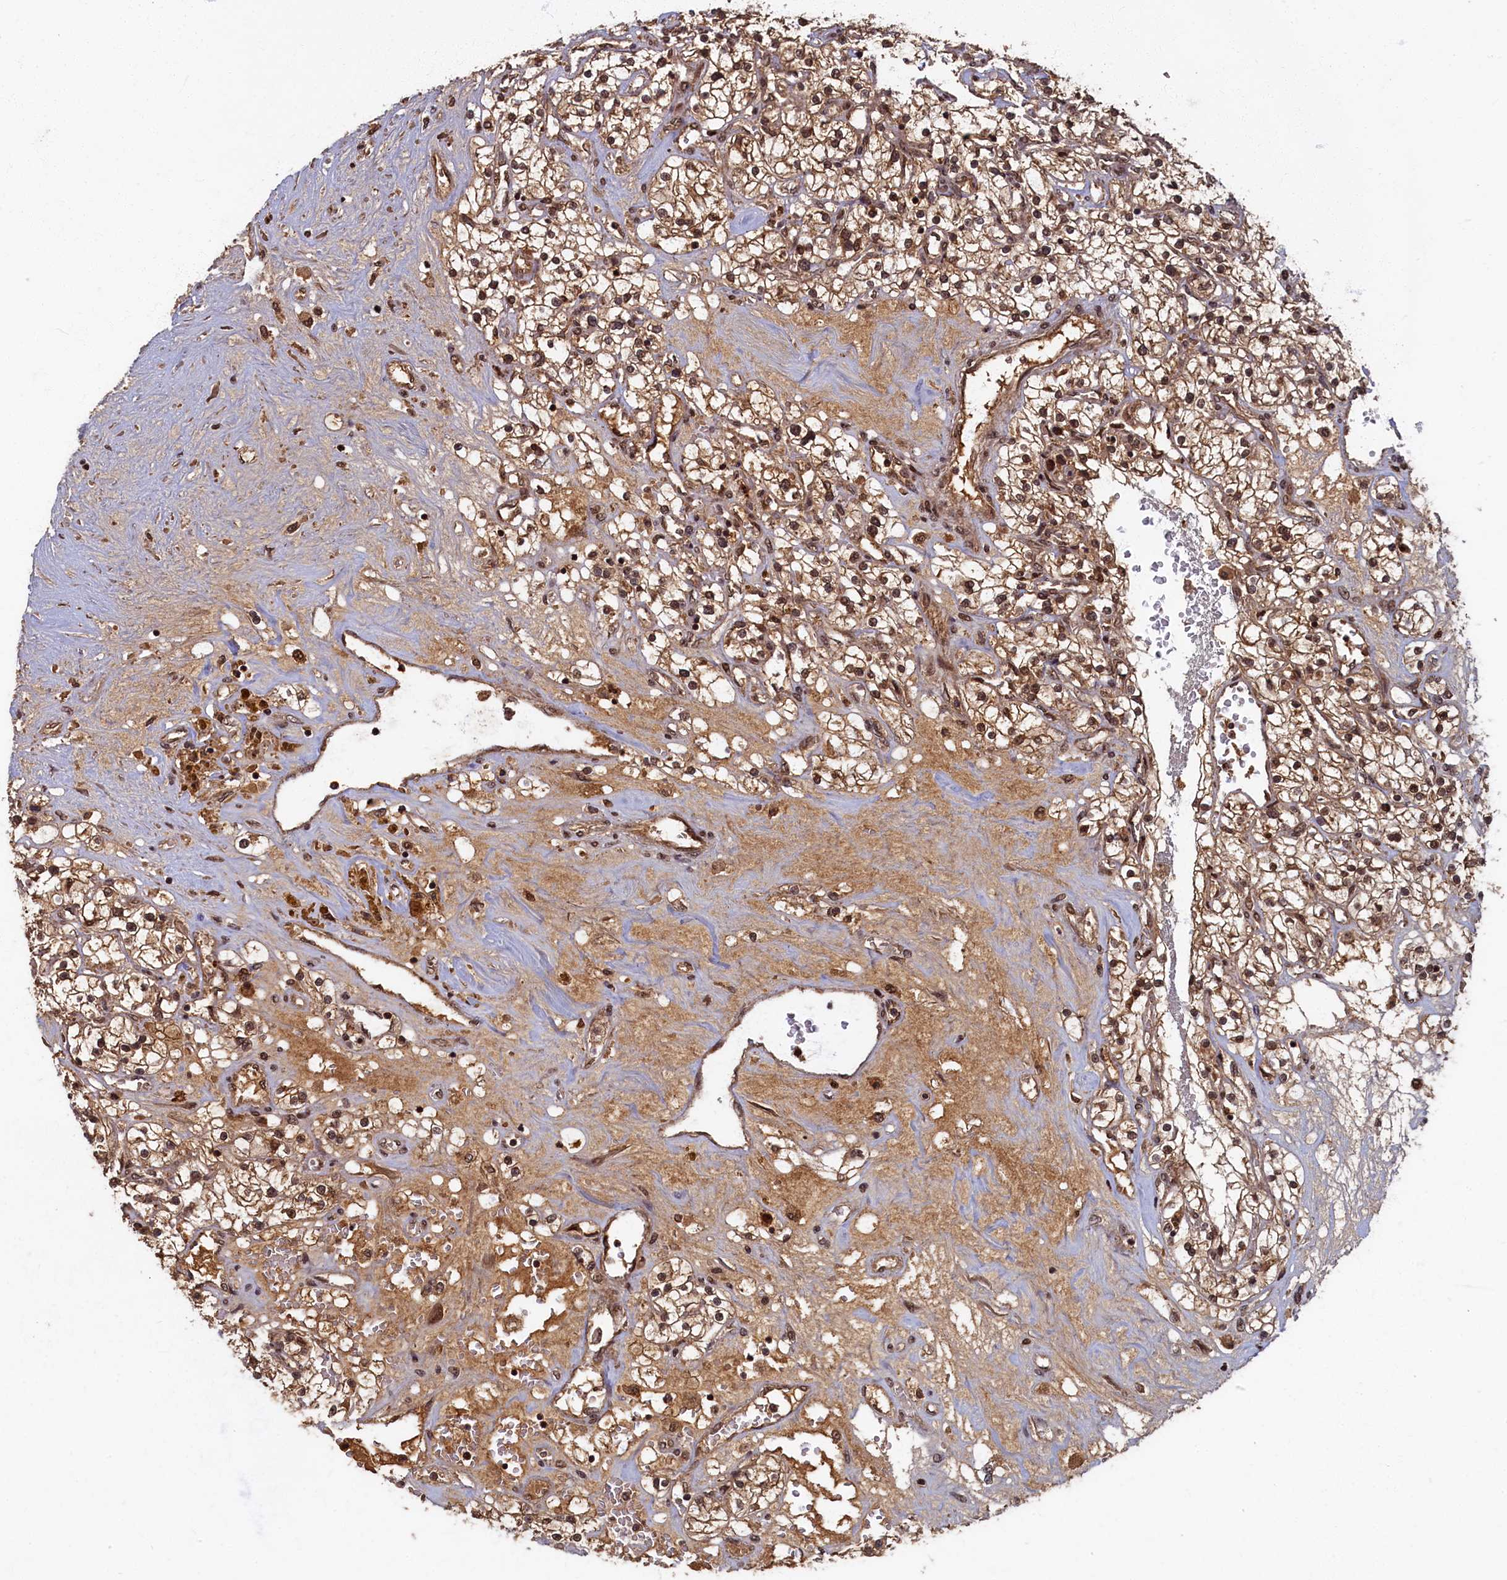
{"staining": {"intensity": "moderate", "quantity": ">75%", "location": "cytoplasmic/membranous,nuclear"}, "tissue": "renal cancer", "cell_type": "Tumor cells", "image_type": "cancer", "snomed": [{"axis": "morphology", "description": "Normal tissue, NOS"}, {"axis": "morphology", "description": "Adenocarcinoma, NOS"}, {"axis": "topography", "description": "Kidney"}], "caption": "Adenocarcinoma (renal) stained with a protein marker demonstrates moderate staining in tumor cells.", "gene": "BRCA1", "patient": {"sex": "male", "age": 68}}